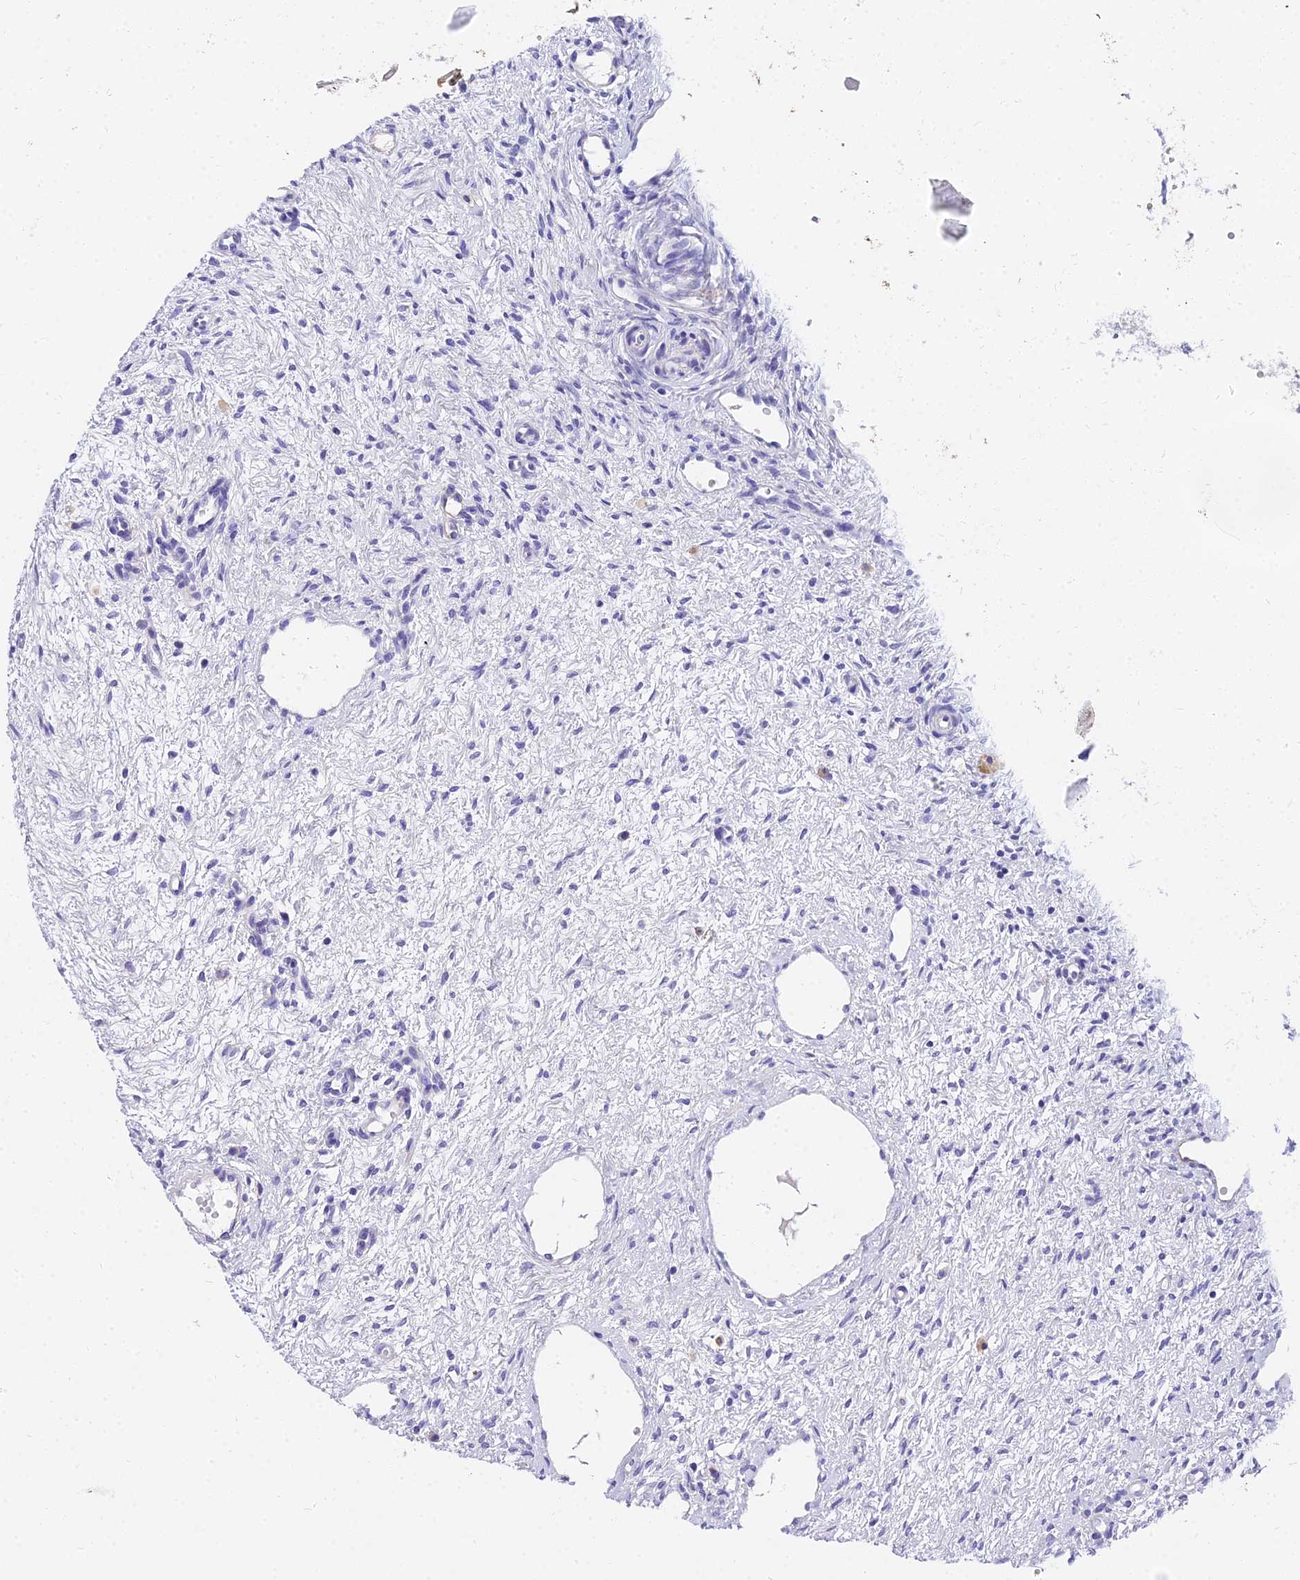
{"staining": {"intensity": "negative", "quantity": "none", "location": "none"}, "tissue": "ovary", "cell_type": "Ovarian stroma cells", "image_type": "normal", "snomed": [{"axis": "morphology", "description": "Normal tissue, NOS"}, {"axis": "topography", "description": "Ovary"}], "caption": "Ovarian stroma cells show no significant positivity in benign ovary. (DAB (3,3'-diaminobenzidine) immunohistochemistry visualized using brightfield microscopy, high magnification).", "gene": "VWC2L", "patient": {"sex": "female", "age": 51}}